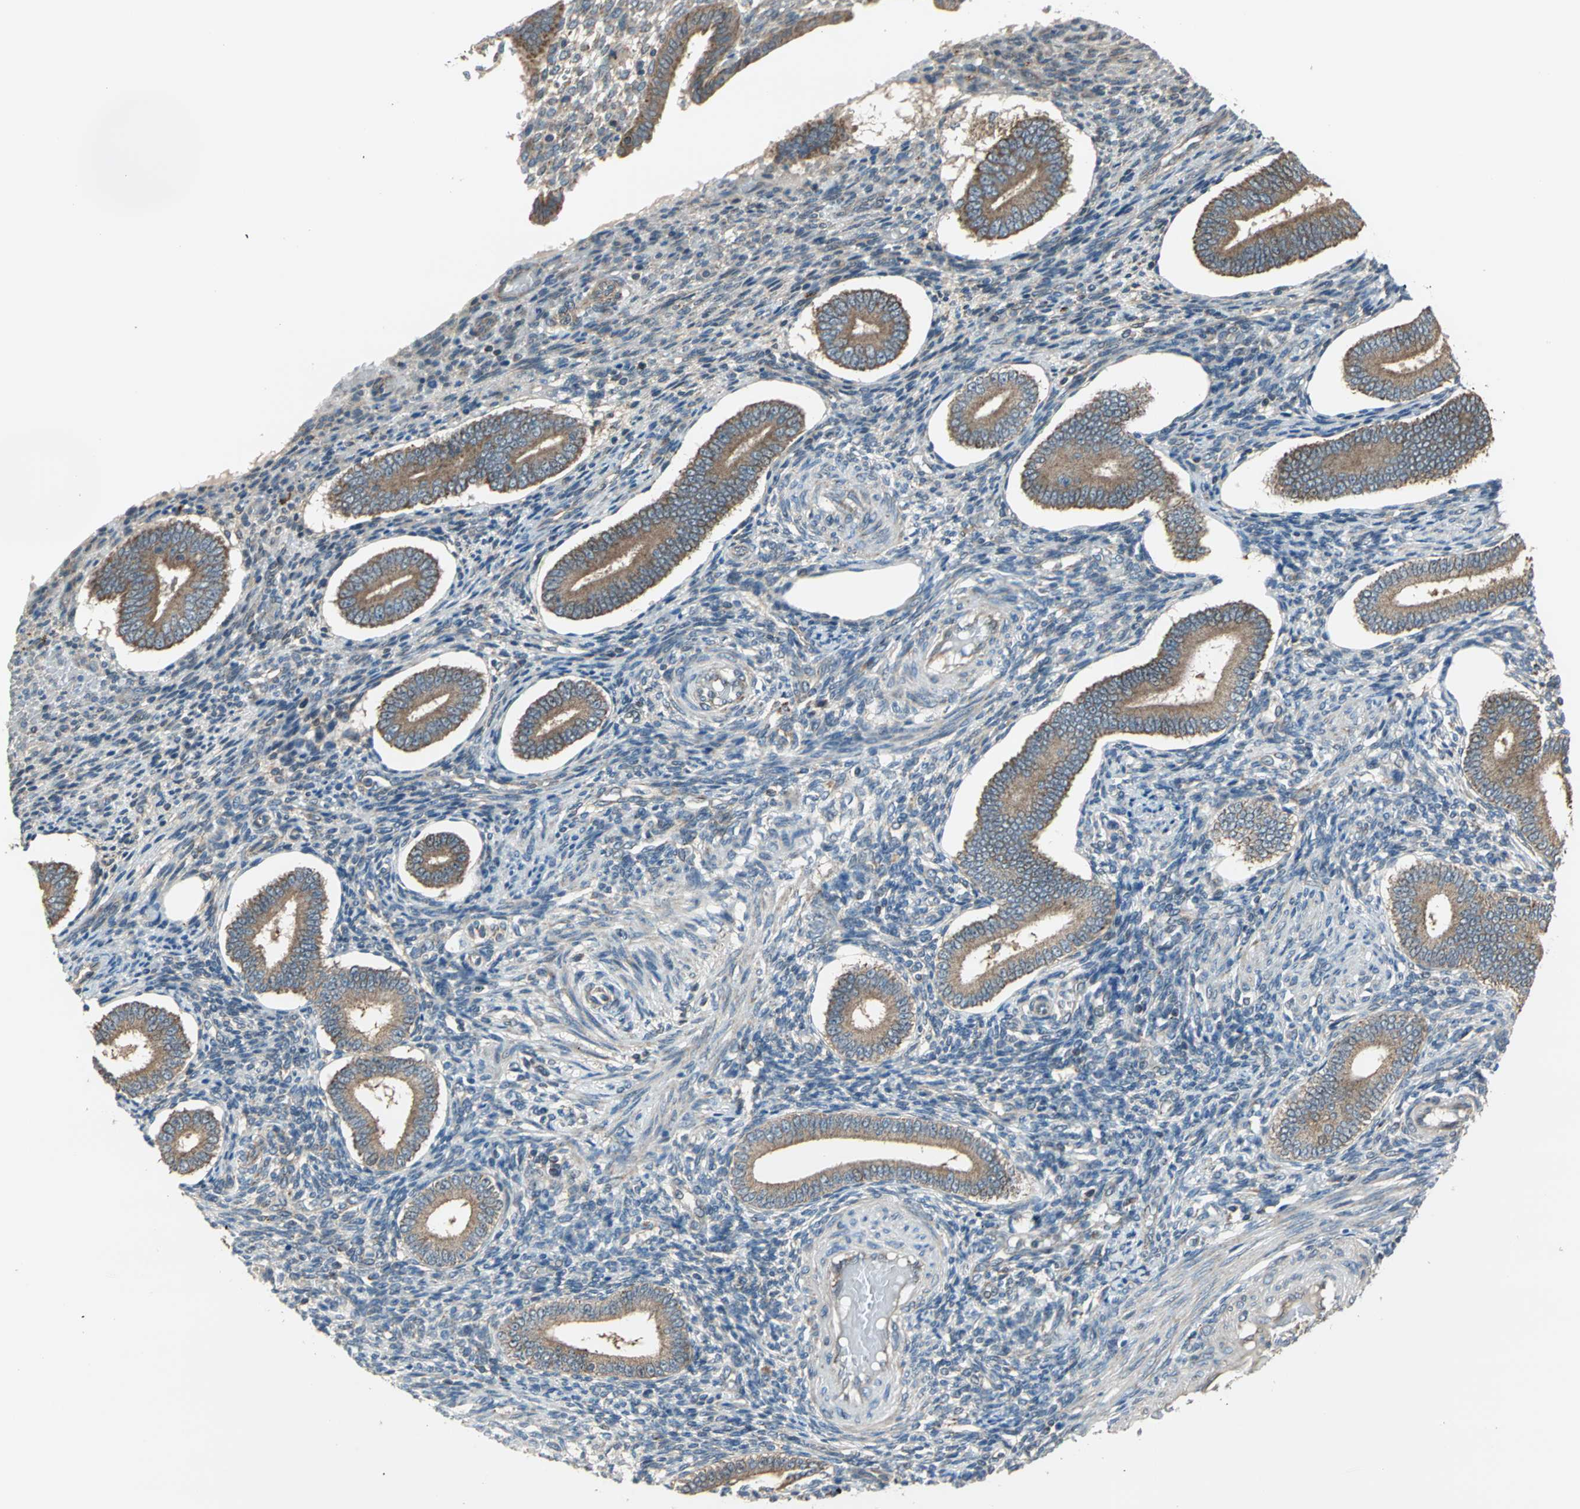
{"staining": {"intensity": "negative", "quantity": "none", "location": "none"}, "tissue": "endometrium", "cell_type": "Cells in endometrial stroma", "image_type": "normal", "snomed": [{"axis": "morphology", "description": "Normal tissue, NOS"}, {"axis": "topography", "description": "Endometrium"}], "caption": "High power microscopy image of an immunohistochemistry image of normal endometrium, revealing no significant expression in cells in endometrial stroma. The staining is performed using DAB brown chromogen with nuclei counter-stained in using hematoxylin.", "gene": "TRAK1", "patient": {"sex": "female", "age": 42}}